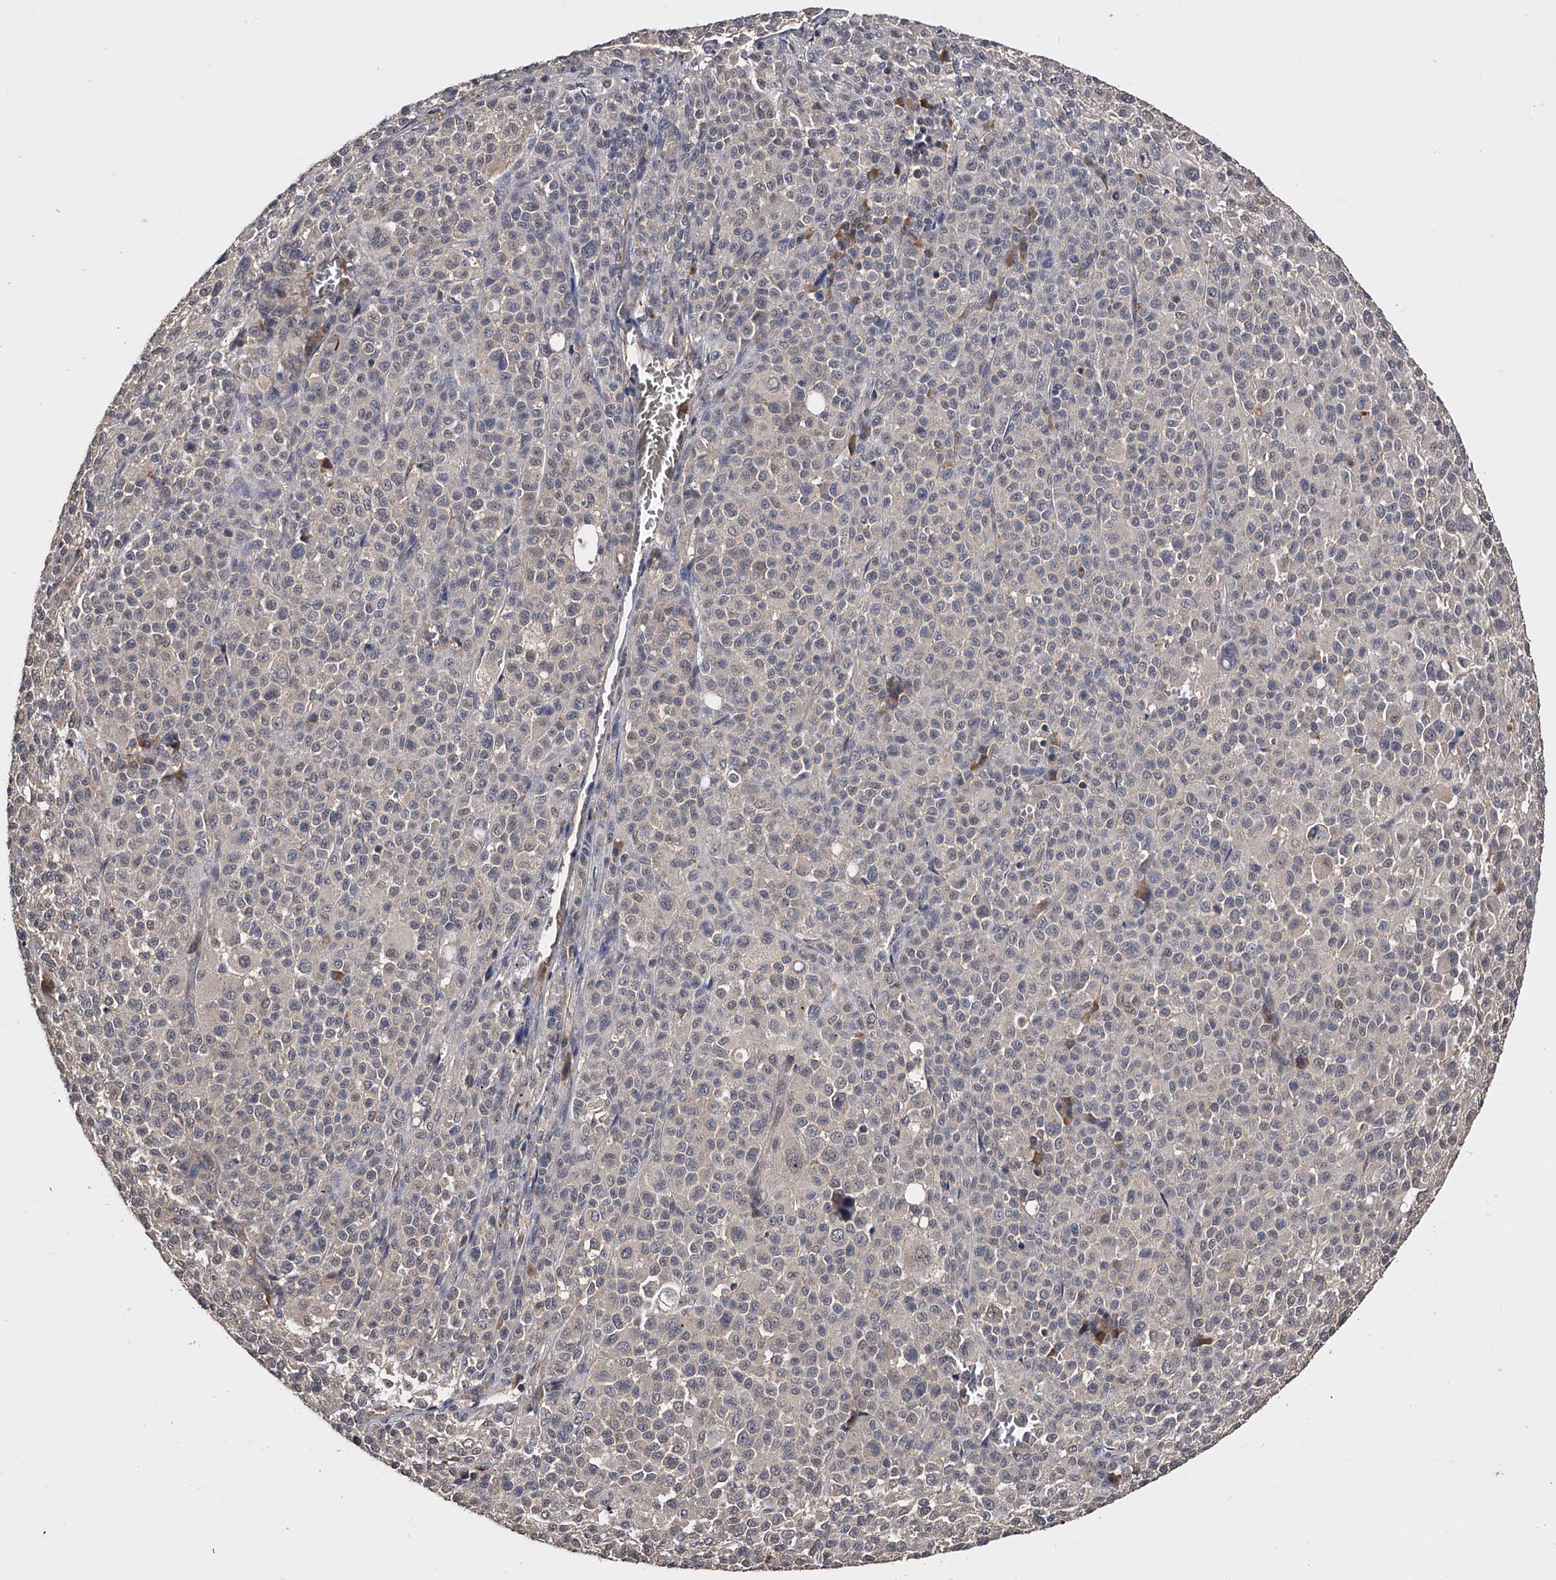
{"staining": {"intensity": "negative", "quantity": "none", "location": "none"}, "tissue": "melanoma", "cell_type": "Tumor cells", "image_type": "cancer", "snomed": [{"axis": "morphology", "description": "Malignant melanoma, Metastatic site"}, {"axis": "topography", "description": "Skin"}], "caption": "Tumor cells show no significant staining in malignant melanoma (metastatic site).", "gene": "EFCAB7", "patient": {"sex": "female", "age": 74}}